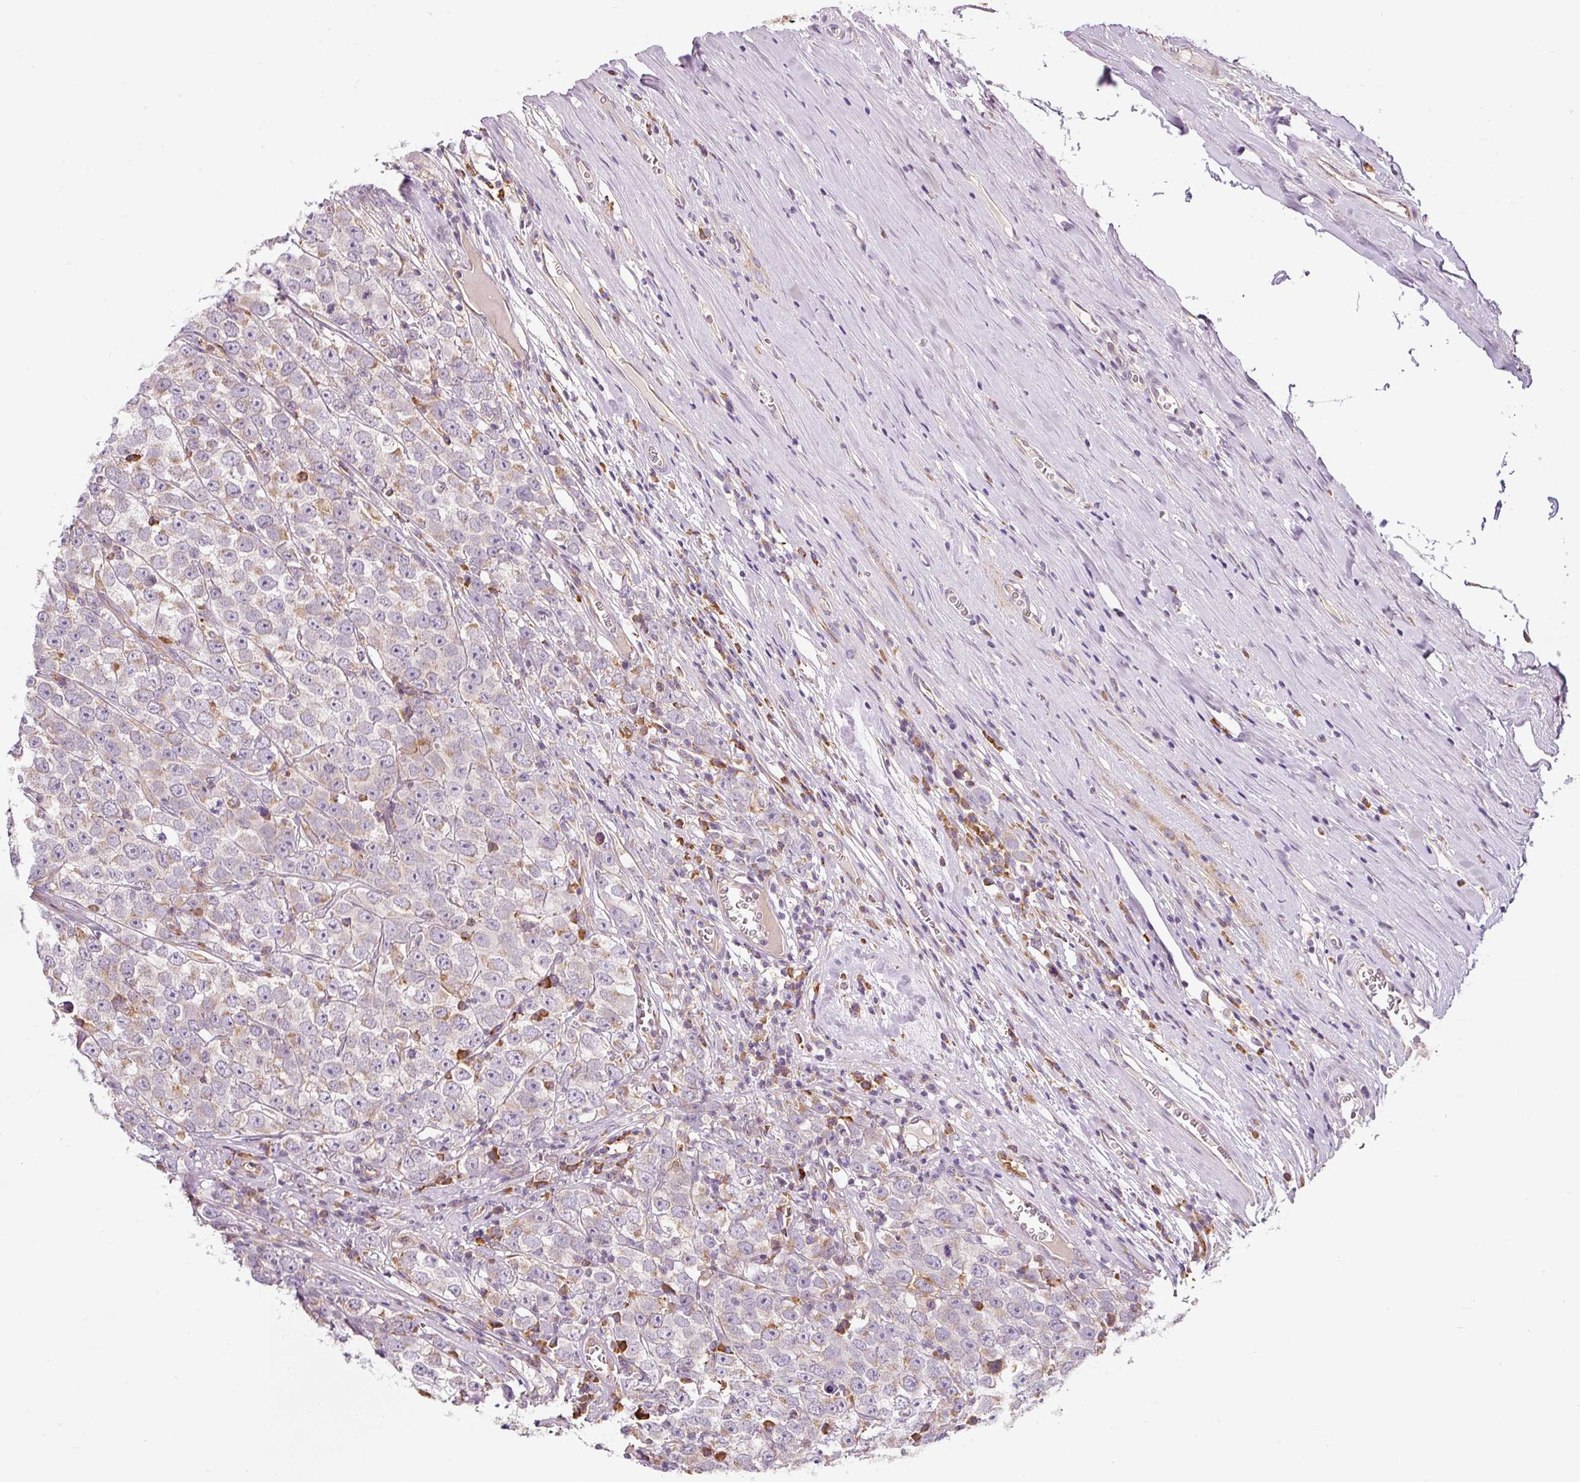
{"staining": {"intensity": "moderate", "quantity": "25%-75%", "location": "cytoplasmic/membranous"}, "tissue": "testis cancer", "cell_type": "Tumor cells", "image_type": "cancer", "snomed": [{"axis": "morphology", "description": "Seminoma, NOS"}, {"axis": "morphology", "description": "Carcinoma, Embryonal, NOS"}, {"axis": "topography", "description": "Testis"}], "caption": "There is medium levels of moderate cytoplasmic/membranous expression in tumor cells of embryonal carcinoma (testis), as demonstrated by immunohistochemical staining (brown color).", "gene": "MORN4", "patient": {"sex": "male", "age": 52}}